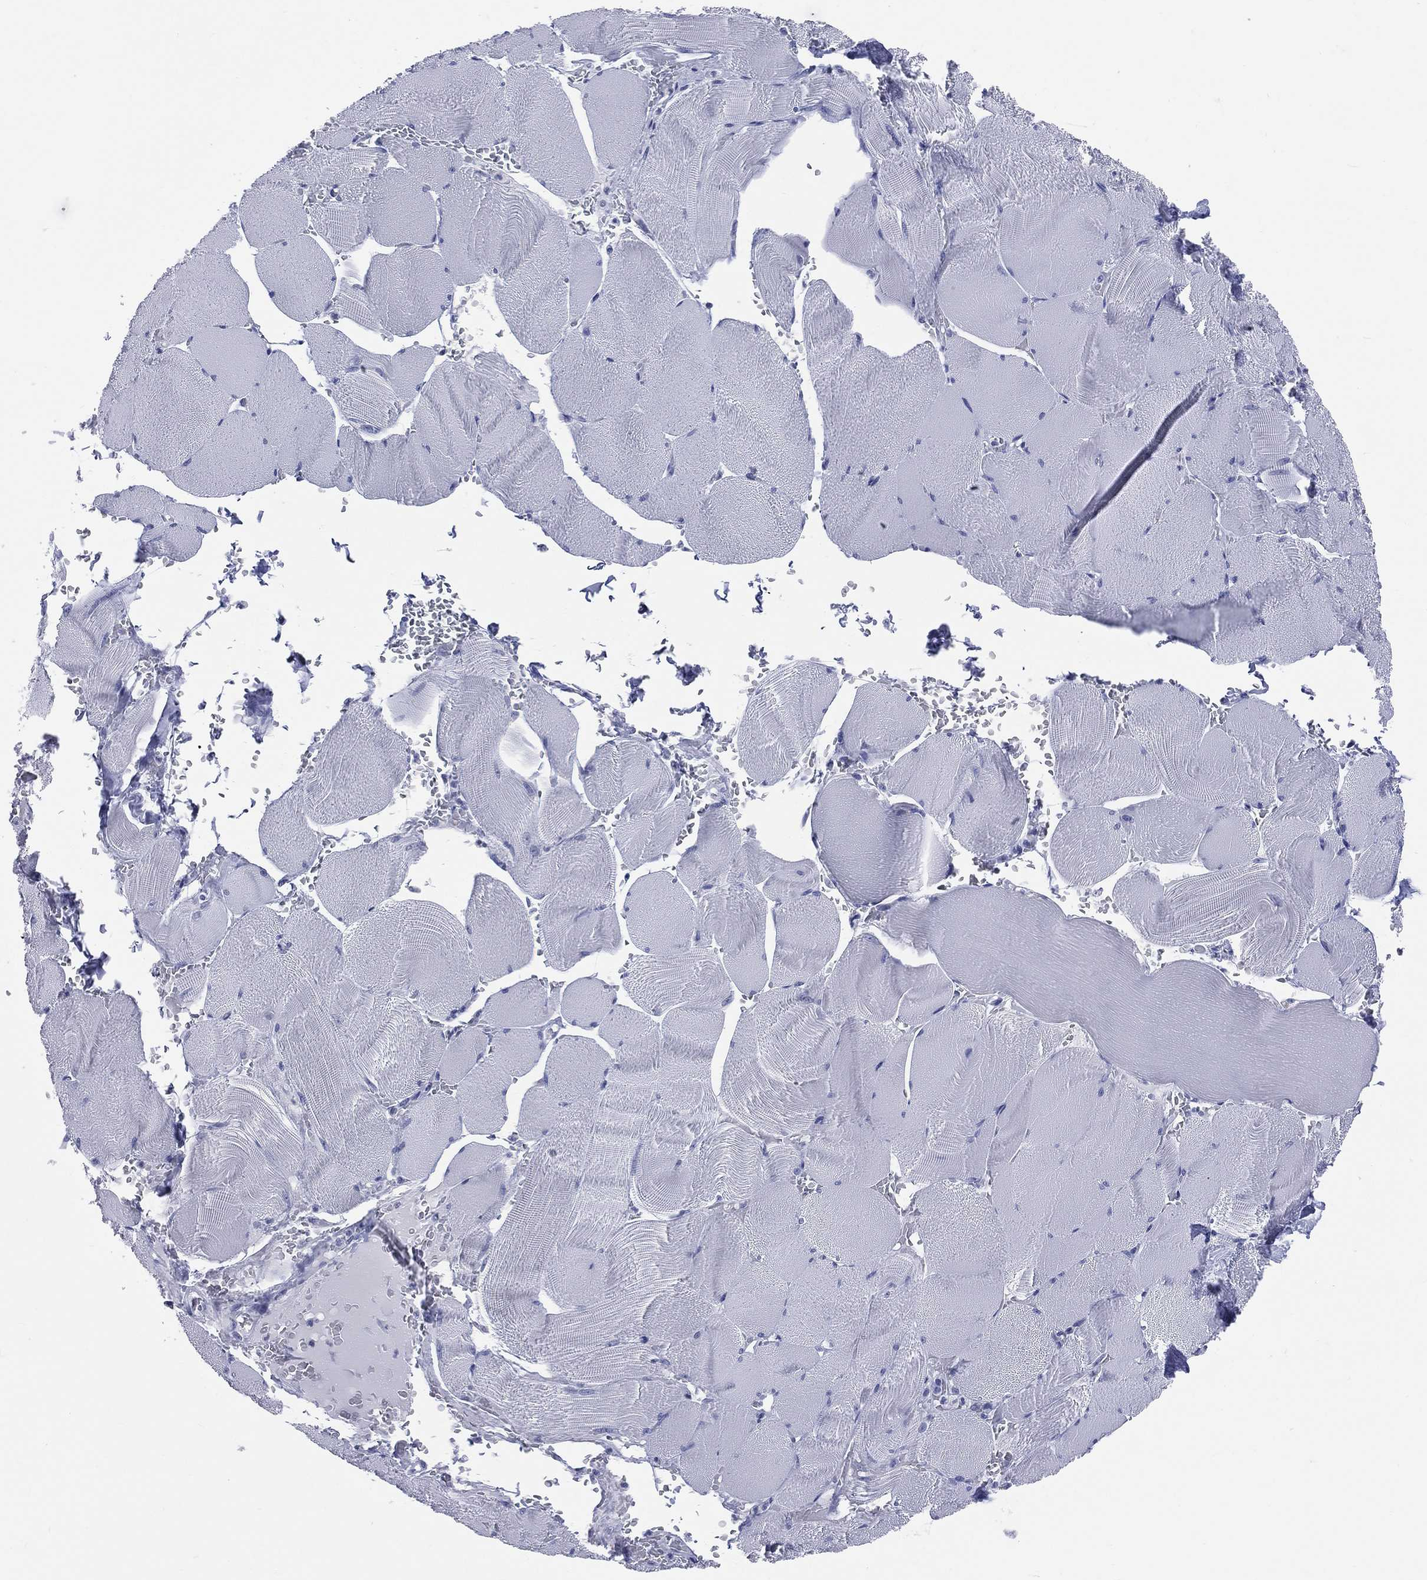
{"staining": {"intensity": "negative", "quantity": "none", "location": "none"}, "tissue": "skeletal muscle", "cell_type": "Myocytes", "image_type": "normal", "snomed": [{"axis": "morphology", "description": "Normal tissue, NOS"}, {"axis": "topography", "description": "Skeletal muscle"}], "caption": "Protein analysis of unremarkable skeletal muscle shows no significant positivity in myocytes.", "gene": "MLLT10", "patient": {"sex": "male", "age": 56}}